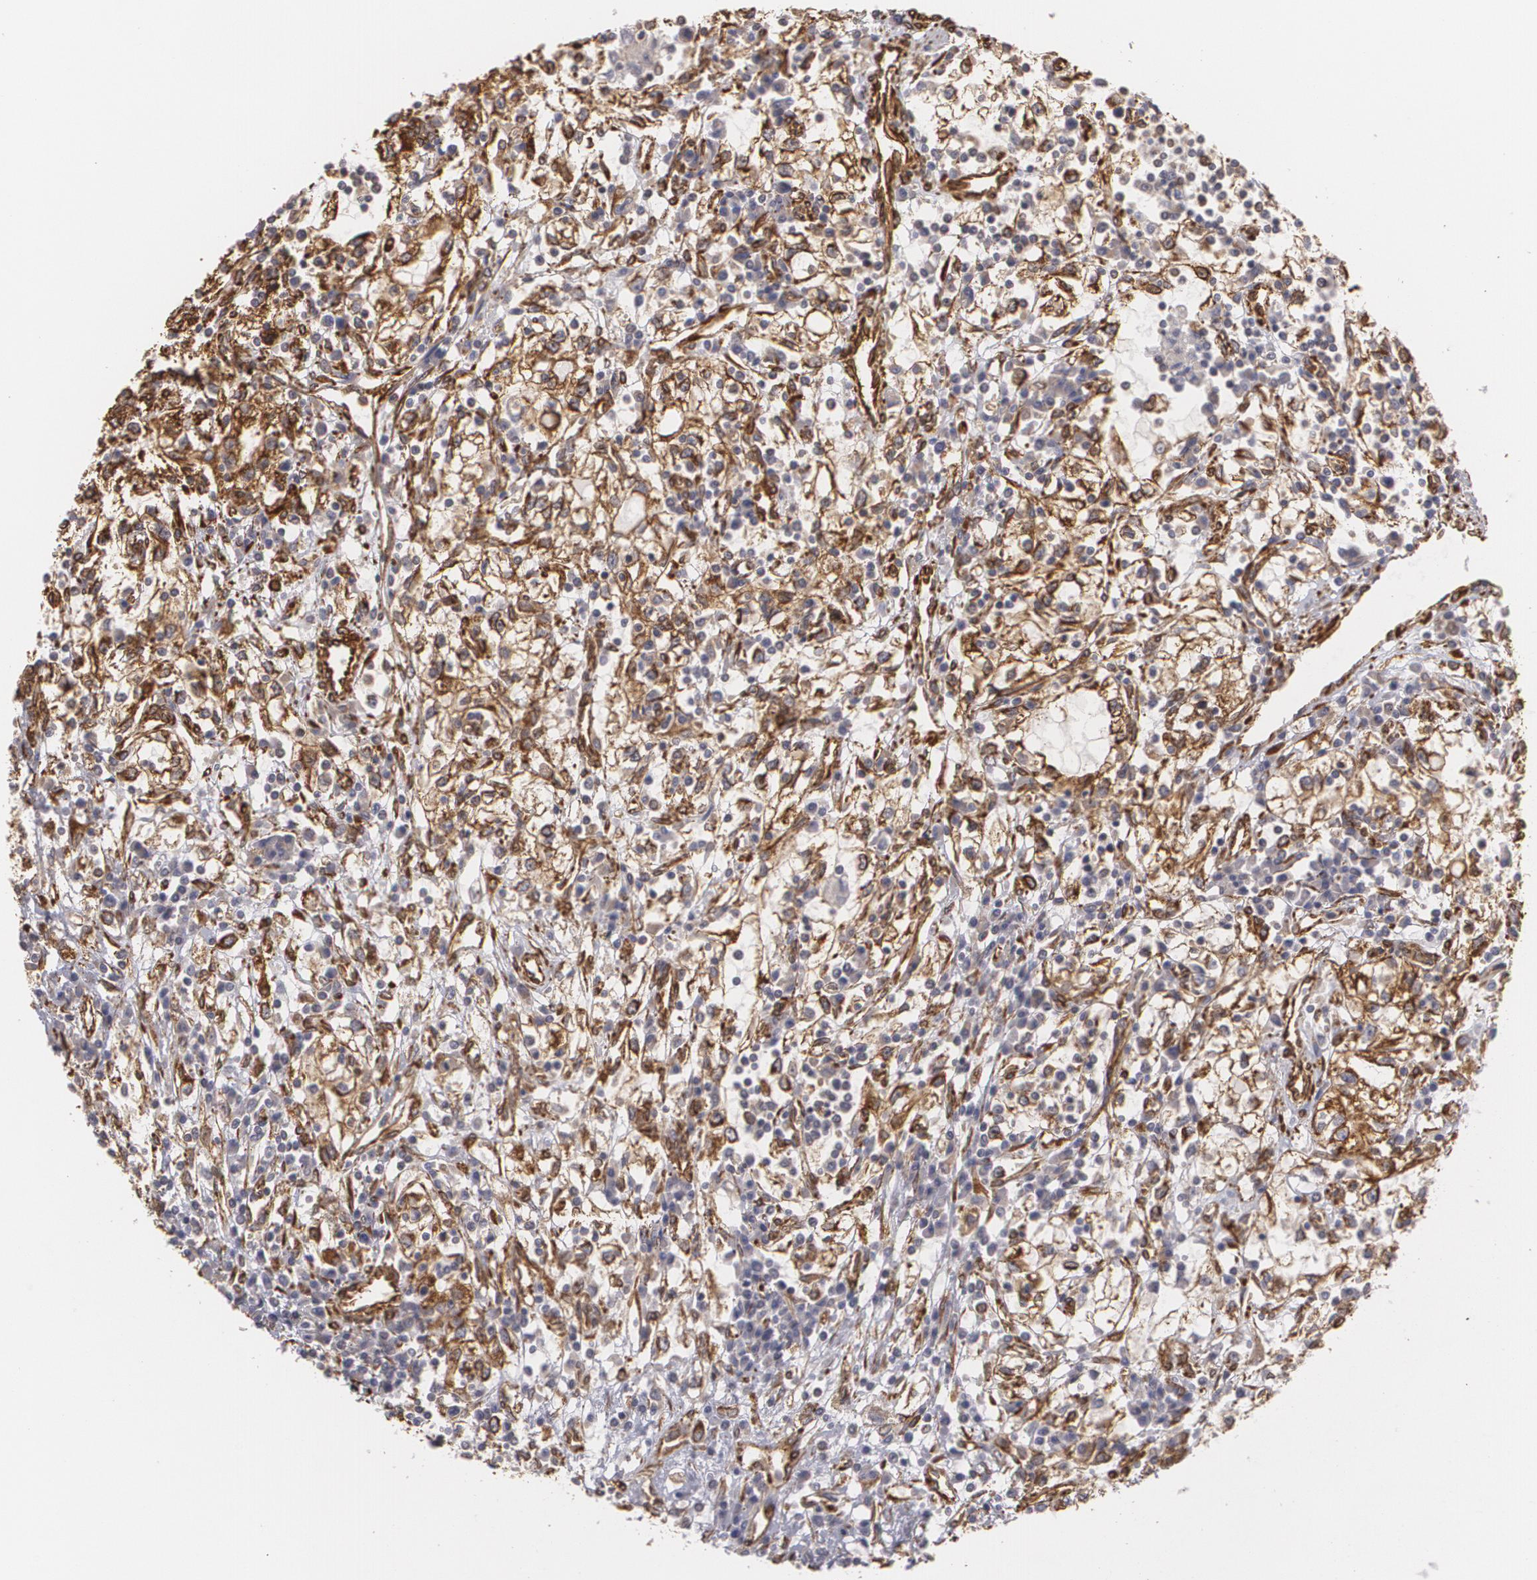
{"staining": {"intensity": "moderate", "quantity": "25%-75%", "location": "cytoplasmic/membranous"}, "tissue": "renal cancer", "cell_type": "Tumor cells", "image_type": "cancer", "snomed": [{"axis": "morphology", "description": "Adenocarcinoma, NOS"}, {"axis": "topography", "description": "Kidney"}], "caption": "IHC image of neoplastic tissue: renal cancer (adenocarcinoma) stained using IHC displays medium levels of moderate protein expression localized specifically in the cytoplasmic/membranous of tumor cells, appearing as a cytoplasmic/membranous brown color.", "gene": "CYB5R3", "patient": {"sex": "male", "age": 82}}